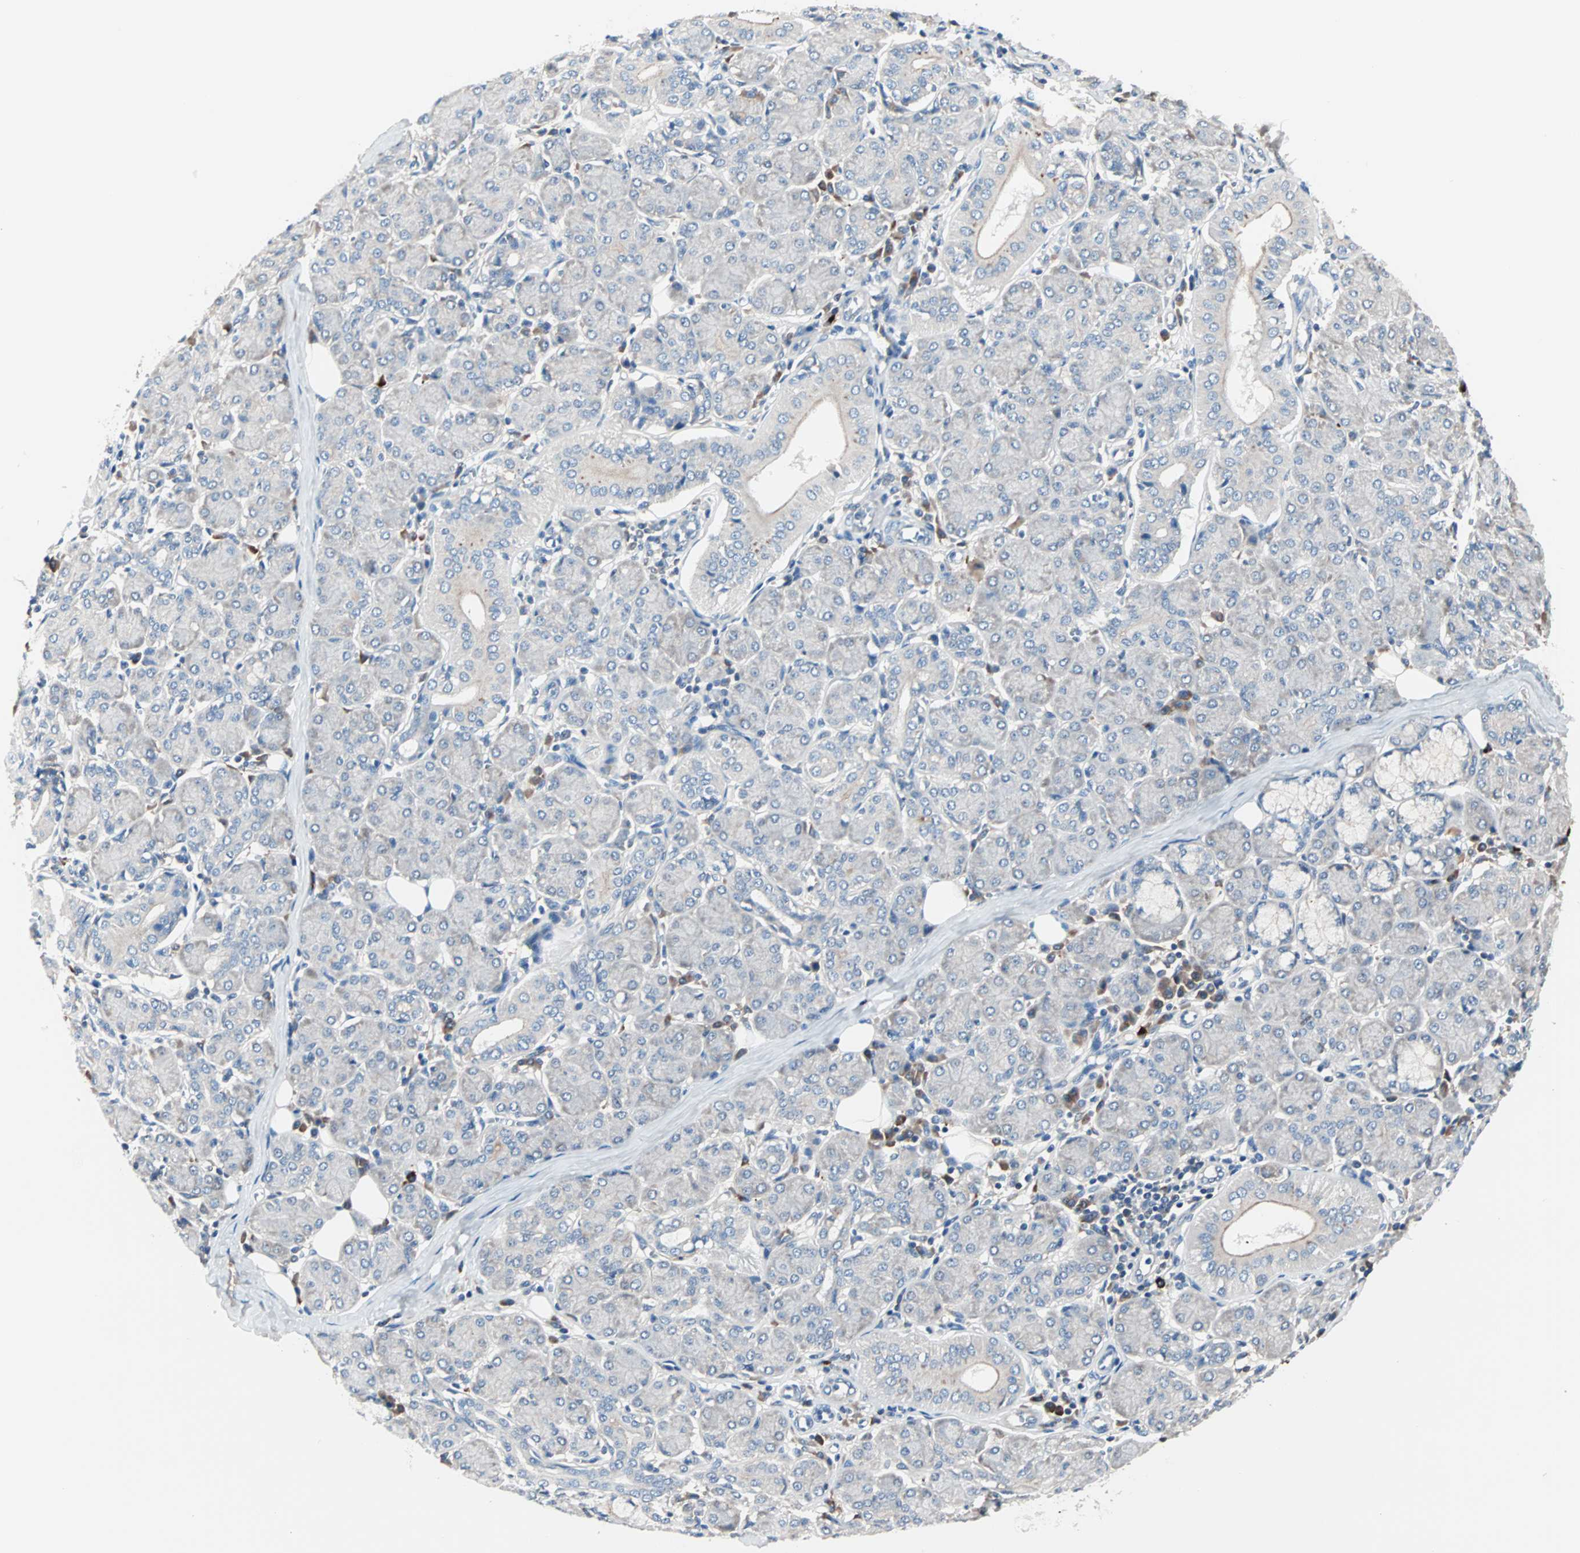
{"staining": {"intensity": "weak", "quantity": "<25%", "location": "cytoplasmic/membranous"}, "tissue": "salivary gland", "cell_type": "Glandular cells", "image_type": "normal", "snomed": [{"axis": "morphology", "description": "Normal tissue, NOS"}, {"axis": "morphology", "description": "Inflammation, NOS"}, {"axis": "topography", "description": "Lymph node"}, {"axis": "topography", "description": "Salivary gland"}], "caption": "Glandular cells are negative for brown protein staining in unremarkable salivary gland. (DAB IHC visualized using brightfield microscopy, high magnification).", "gene": "CAD", "patient": {"sex": "male", "age": 3}}